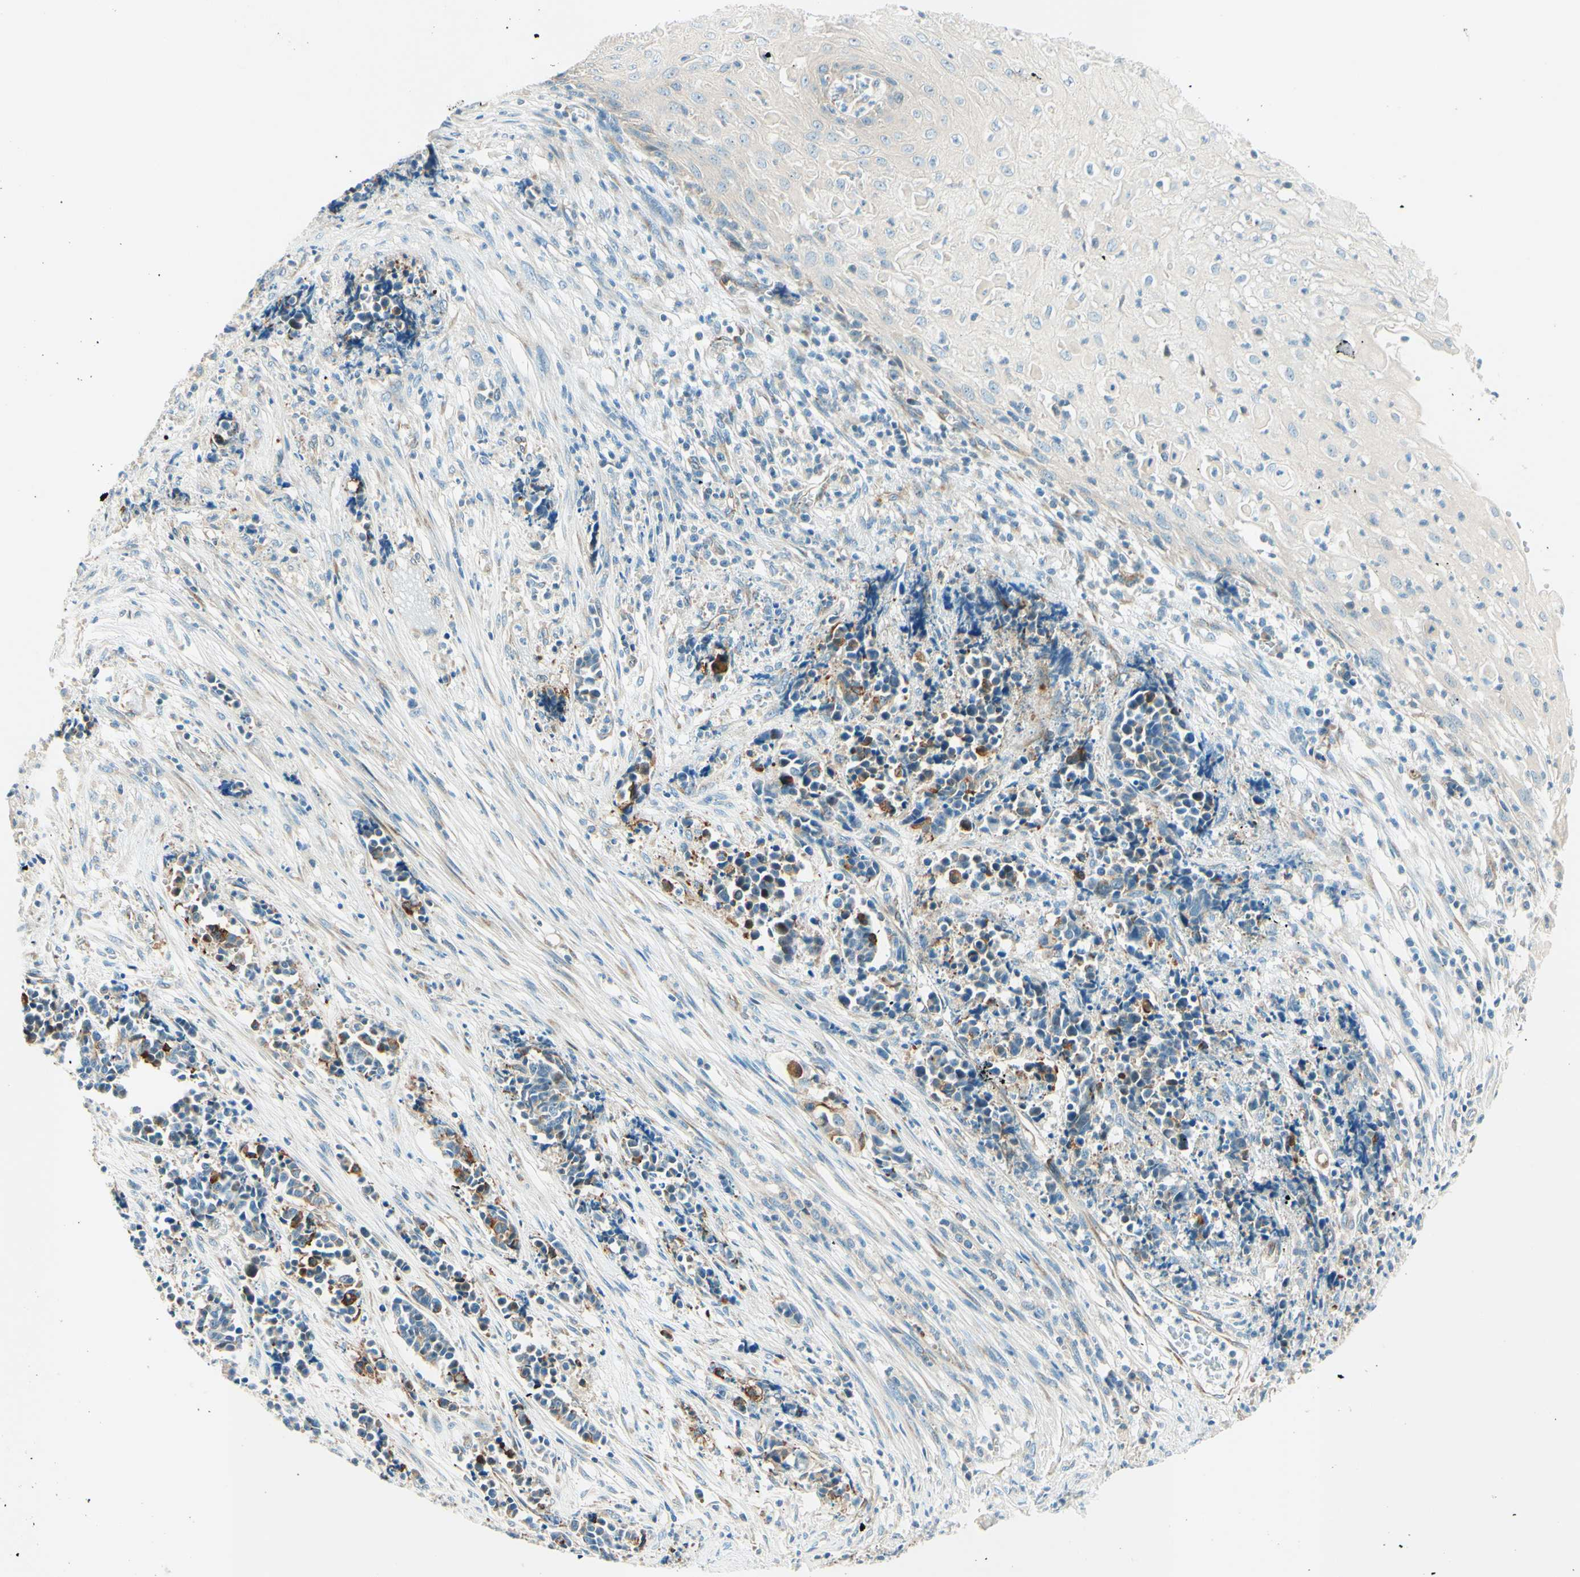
{"staining": {"intensity": "moderate", "quantity": "<25%", "location": "cytoplasmic/membranous"}, "tissue": "cervical cancer", "cell_type": "Tumor cells", "image_type": "cancer", "snomed": [{"axis": "morphology", "description": "Normal tissue, NOS"}, {"axis": "morphology", "description": "Squamous cell carcinoma, NOS"}, {"axis": "topography", "description": "Cervix"}], "caption": "Immunohistochemistry (DAB) staining of cervical squamous cell carcinoma shows moderate cytoplasmic/membranous protein positivity in approximately <25% of tumor cells. (DAB (3,3'-diaminobenzidine) IHC with brightfield microscopy, high magnification).", "gene": "TAOK2", "patient": {"sex": "female", "age": 35}}